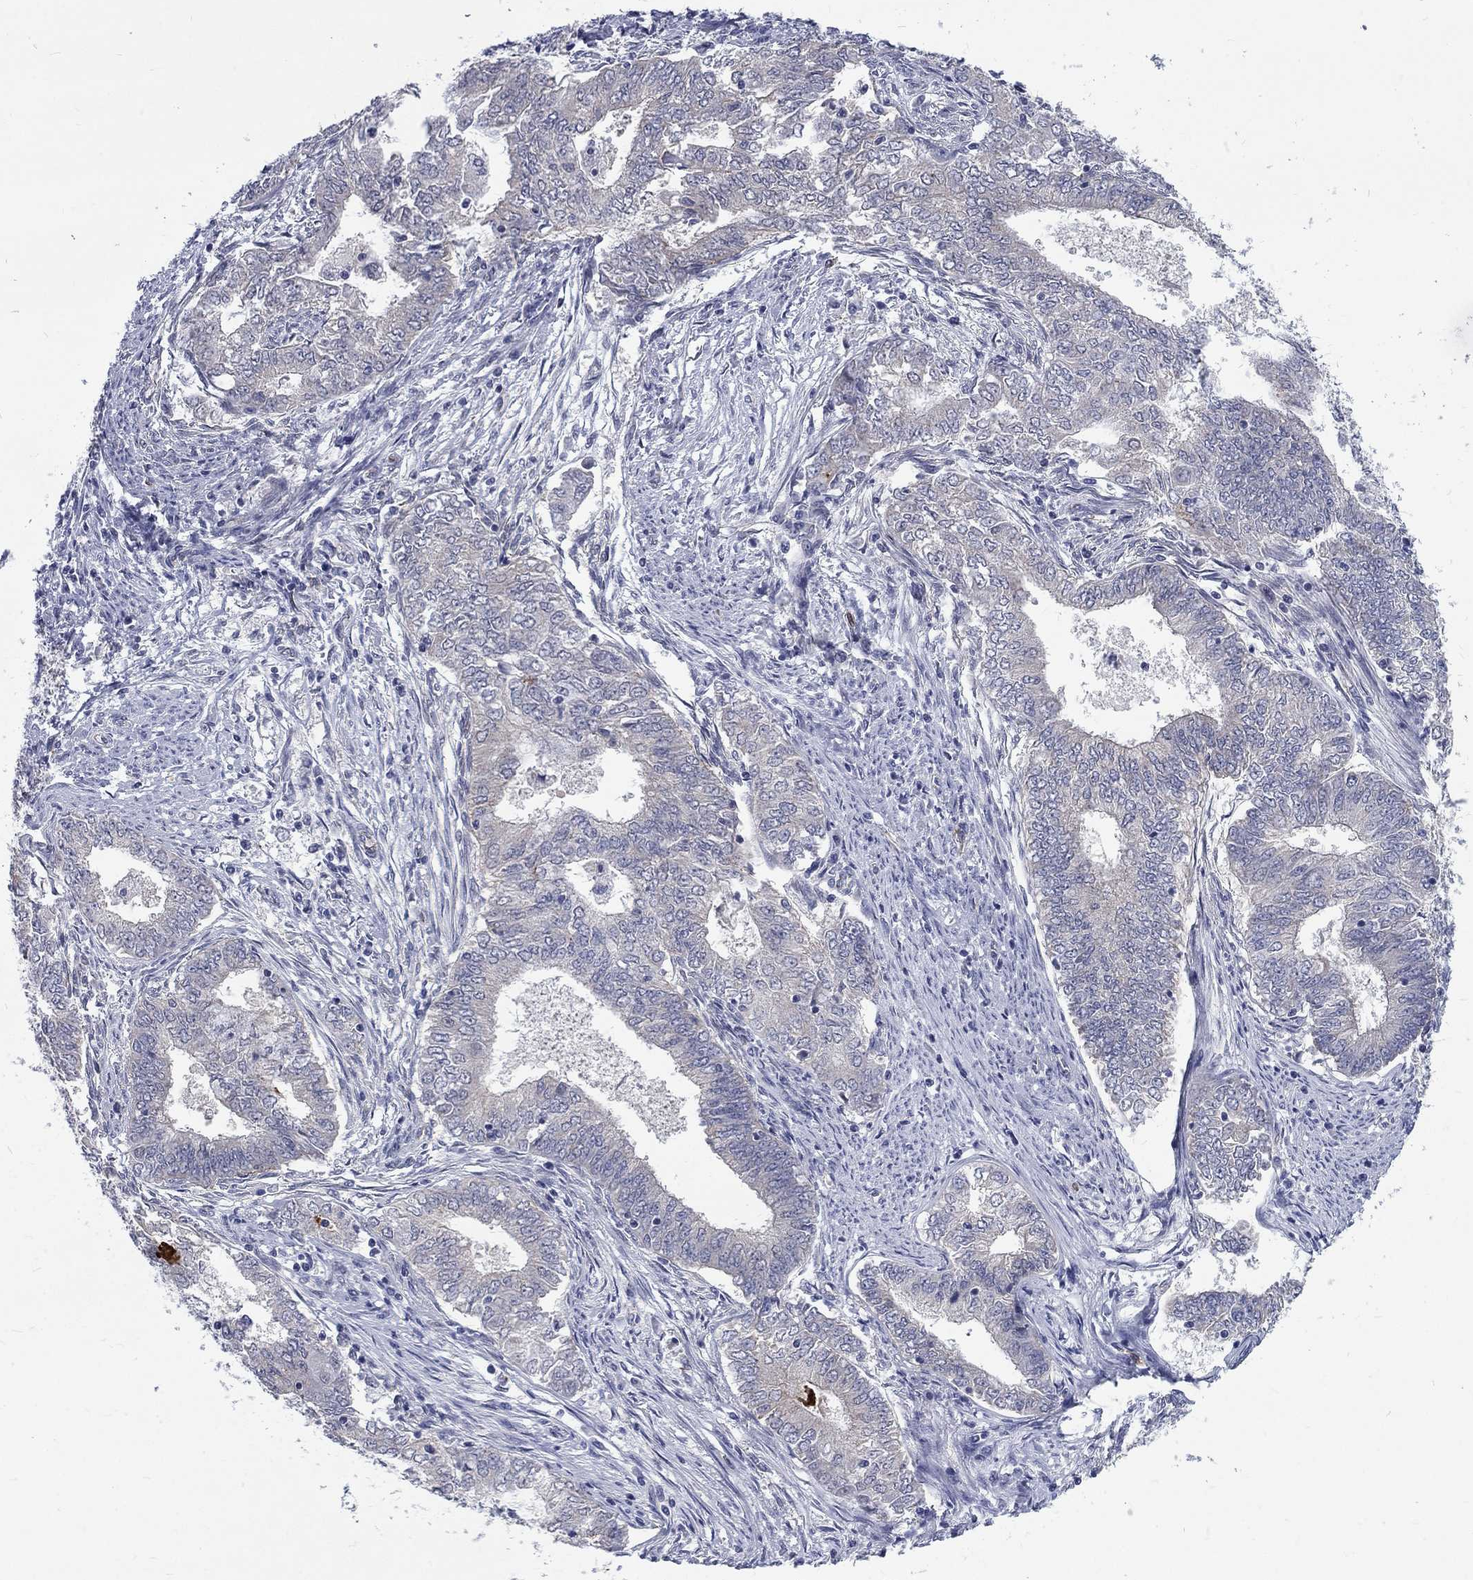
{"staining": {"intensity": "negative", "quantity": "none", "location": "none"}, "tissue": "endometrial cancer", "cell_type": "Tumor cells", "image_type": "cancer", "snomed": [{"axis": "morphology", "description": "Adenocarcinoma, NOS"}, {"axis": "topography", "description": "Endometrium"}], "caption": "Human endometrial cancer (adenocarcinoma) stained for a protein using immunohistochemistry (IHC) shows no positivity in tumor cells.", "gene": "PHKA1", "patient": {"sex": "female", "age": 62}}